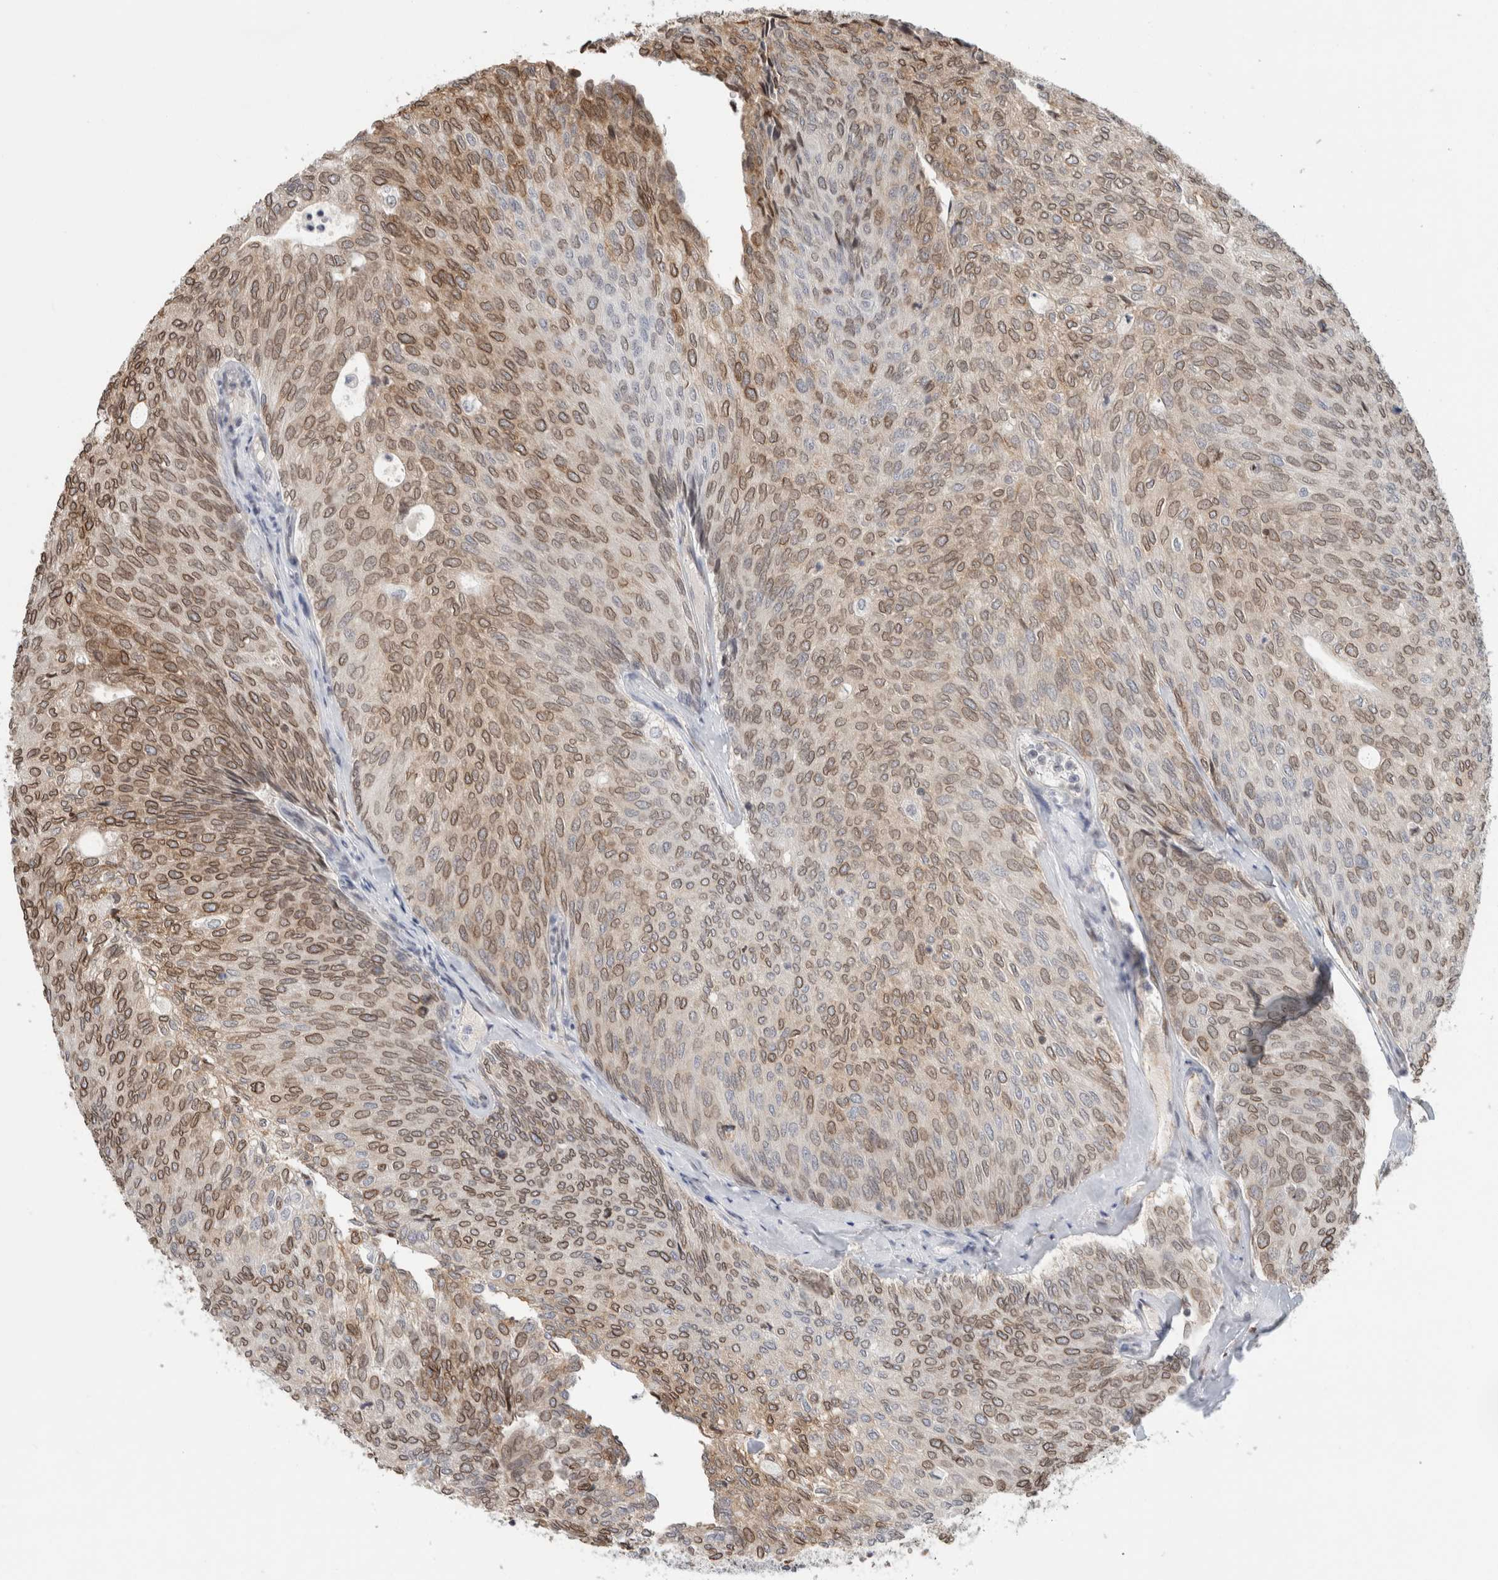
{"staining": {"intensity": "moderate", "quantity": ">75%", "location": "cytoplasmic/membranous,nuclear"}, "tissue": "urothelial cancer", "cell_type": "Tumor cells", "image_type": "cancer", "snomed": [{"axis": "morphology", "description": "Urothelial carcinoma, Low grade"}, {"axis": "topography", "description": "Urinary bladder"}], "caption": "A brown stain highlights moderate cytoplasmic/membranous and nuclear staining of a protein in low-grade urothelial carcinoma tumor cells. The protein is stained brown, and the nuclei are stained in blue (DAB IHC with brightfield microscopy, high magnification).", "gene": "RBMX2", "patient": {"sex": "female", "age": 79}}